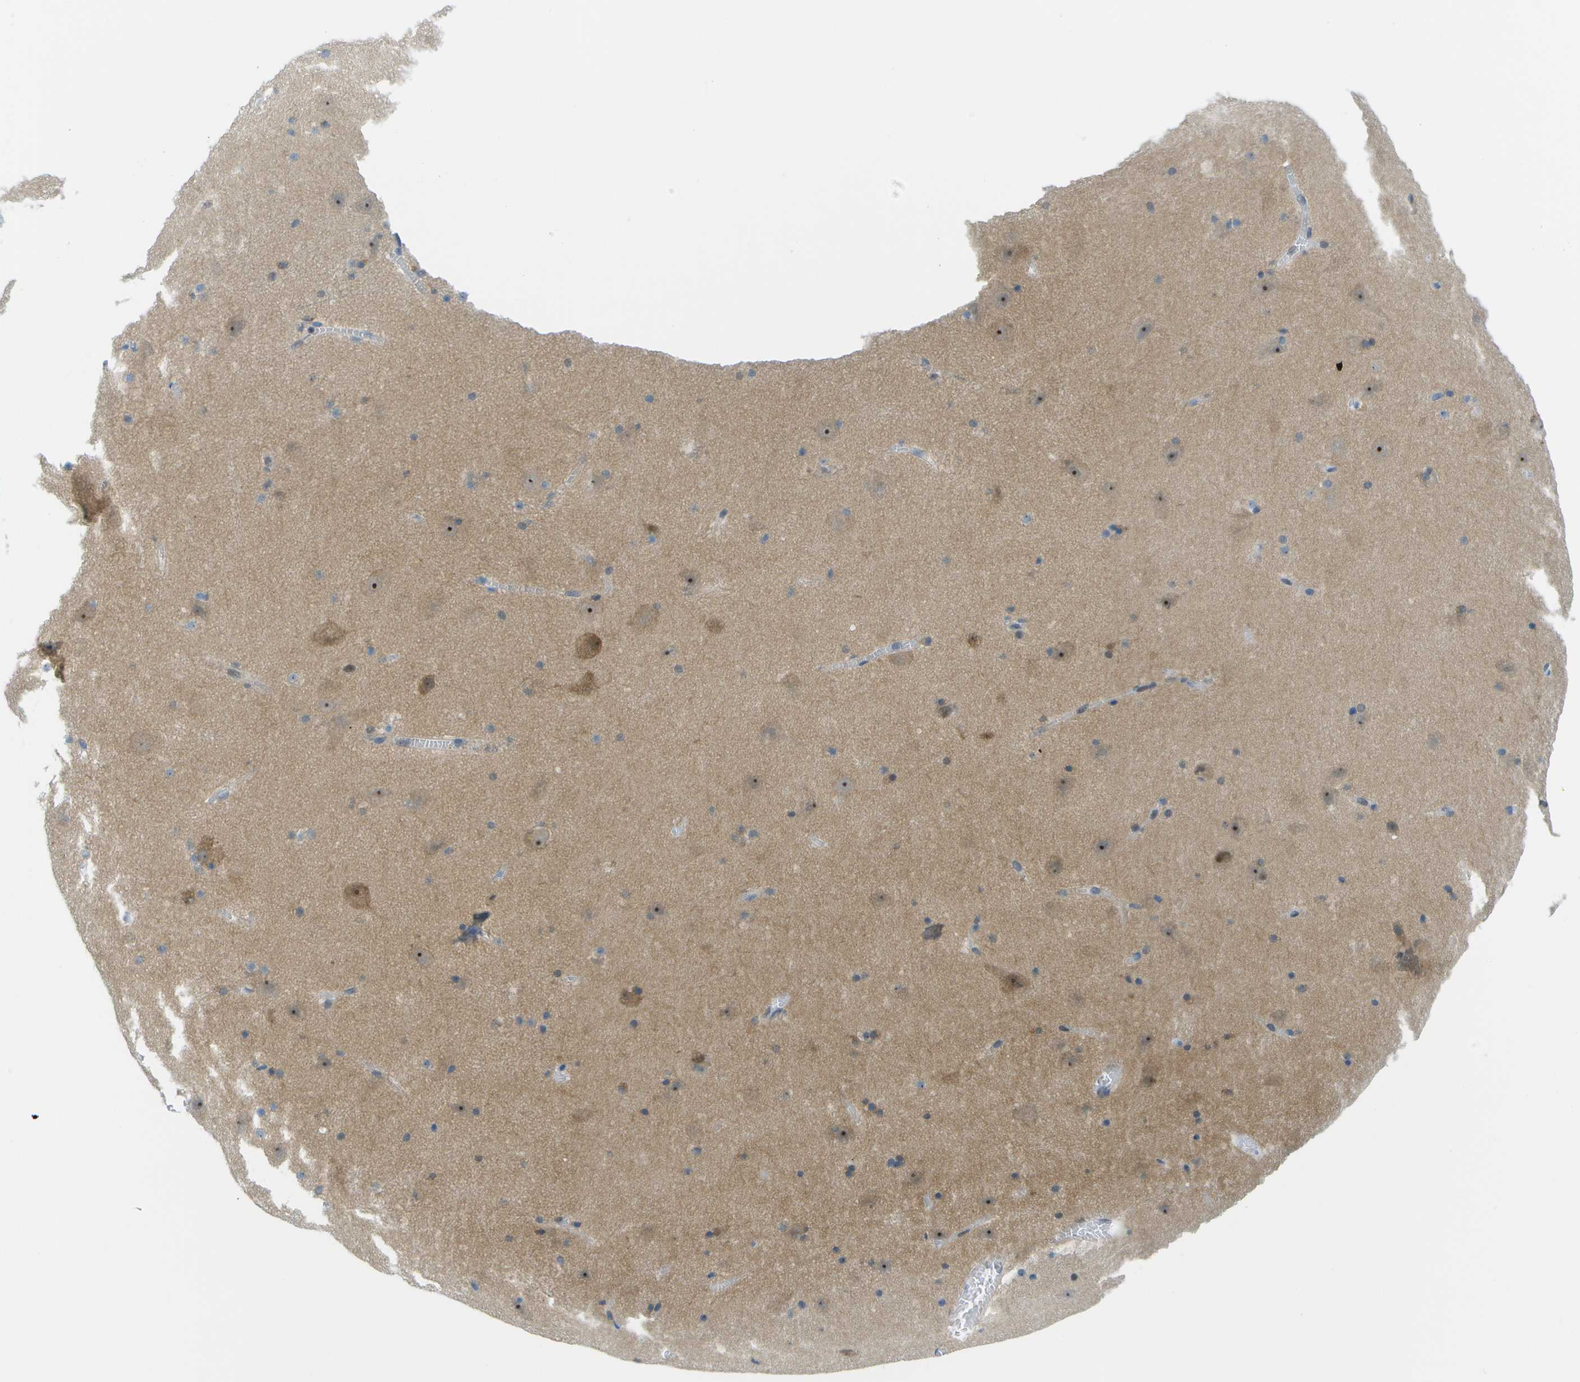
{"staining": {"intensity": "negative", "quantity": "none", "location": "none"}, "tissue": "hippocampus", "cell_type": "Glial cells", "image_type": "normal", "snomed": [{"axis": "morphology", "description": "Normal tissue, NOS"}, {"axis": "topography", "description": "Hippocampus"}], "caption": "Immunohistochemistry (IHC) histopathology image of benign human hippocampus stained for a protein (brown), which exhibits no positivity in glial cells.", "gene": "PITHD1", "patient": {"sex": "male", "age": 45}}